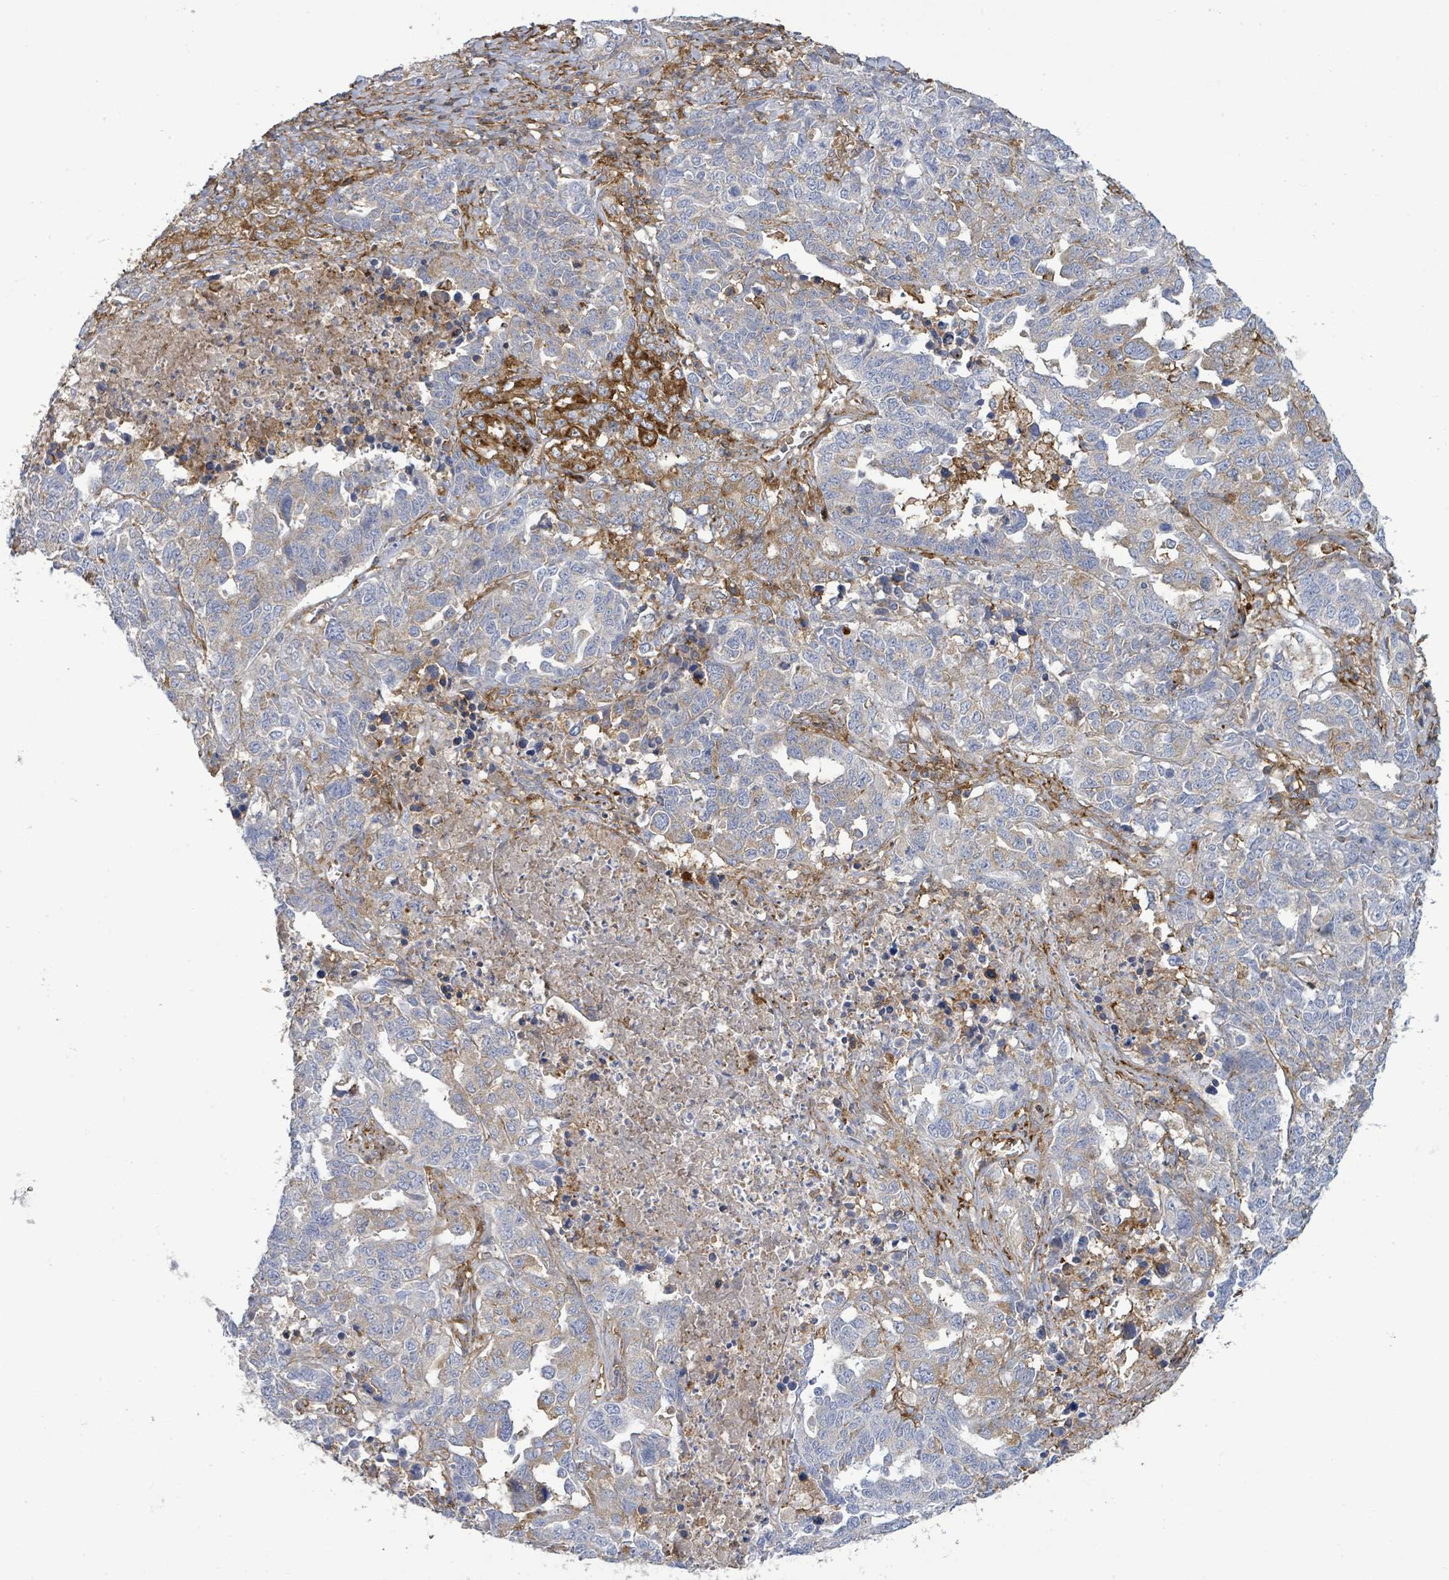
{"staining": {"intensity": "moderate", "quantity": "<25%", "location": "cytoplasmic/membranous"}, "tissue": "ovarian cancer", "cell_type": "Tumor cells", "image_type": "cancer", "snomed": [{"axis": "morphology", "description": "Carcinoma, endometroid"}, {"axis": "topography", "description": "Ovary"}], "caption": "The photomicrograph shows staining of endometroid carcinoma (ovarian), revealing moderate cytoplasmic/membranous protein staining (brown color) within tumor cells. (Brightfield microscopy of DAB IHC at high magnification).", "gene": "EGFL7", "patient": {"sex": "female", "age": 62}}